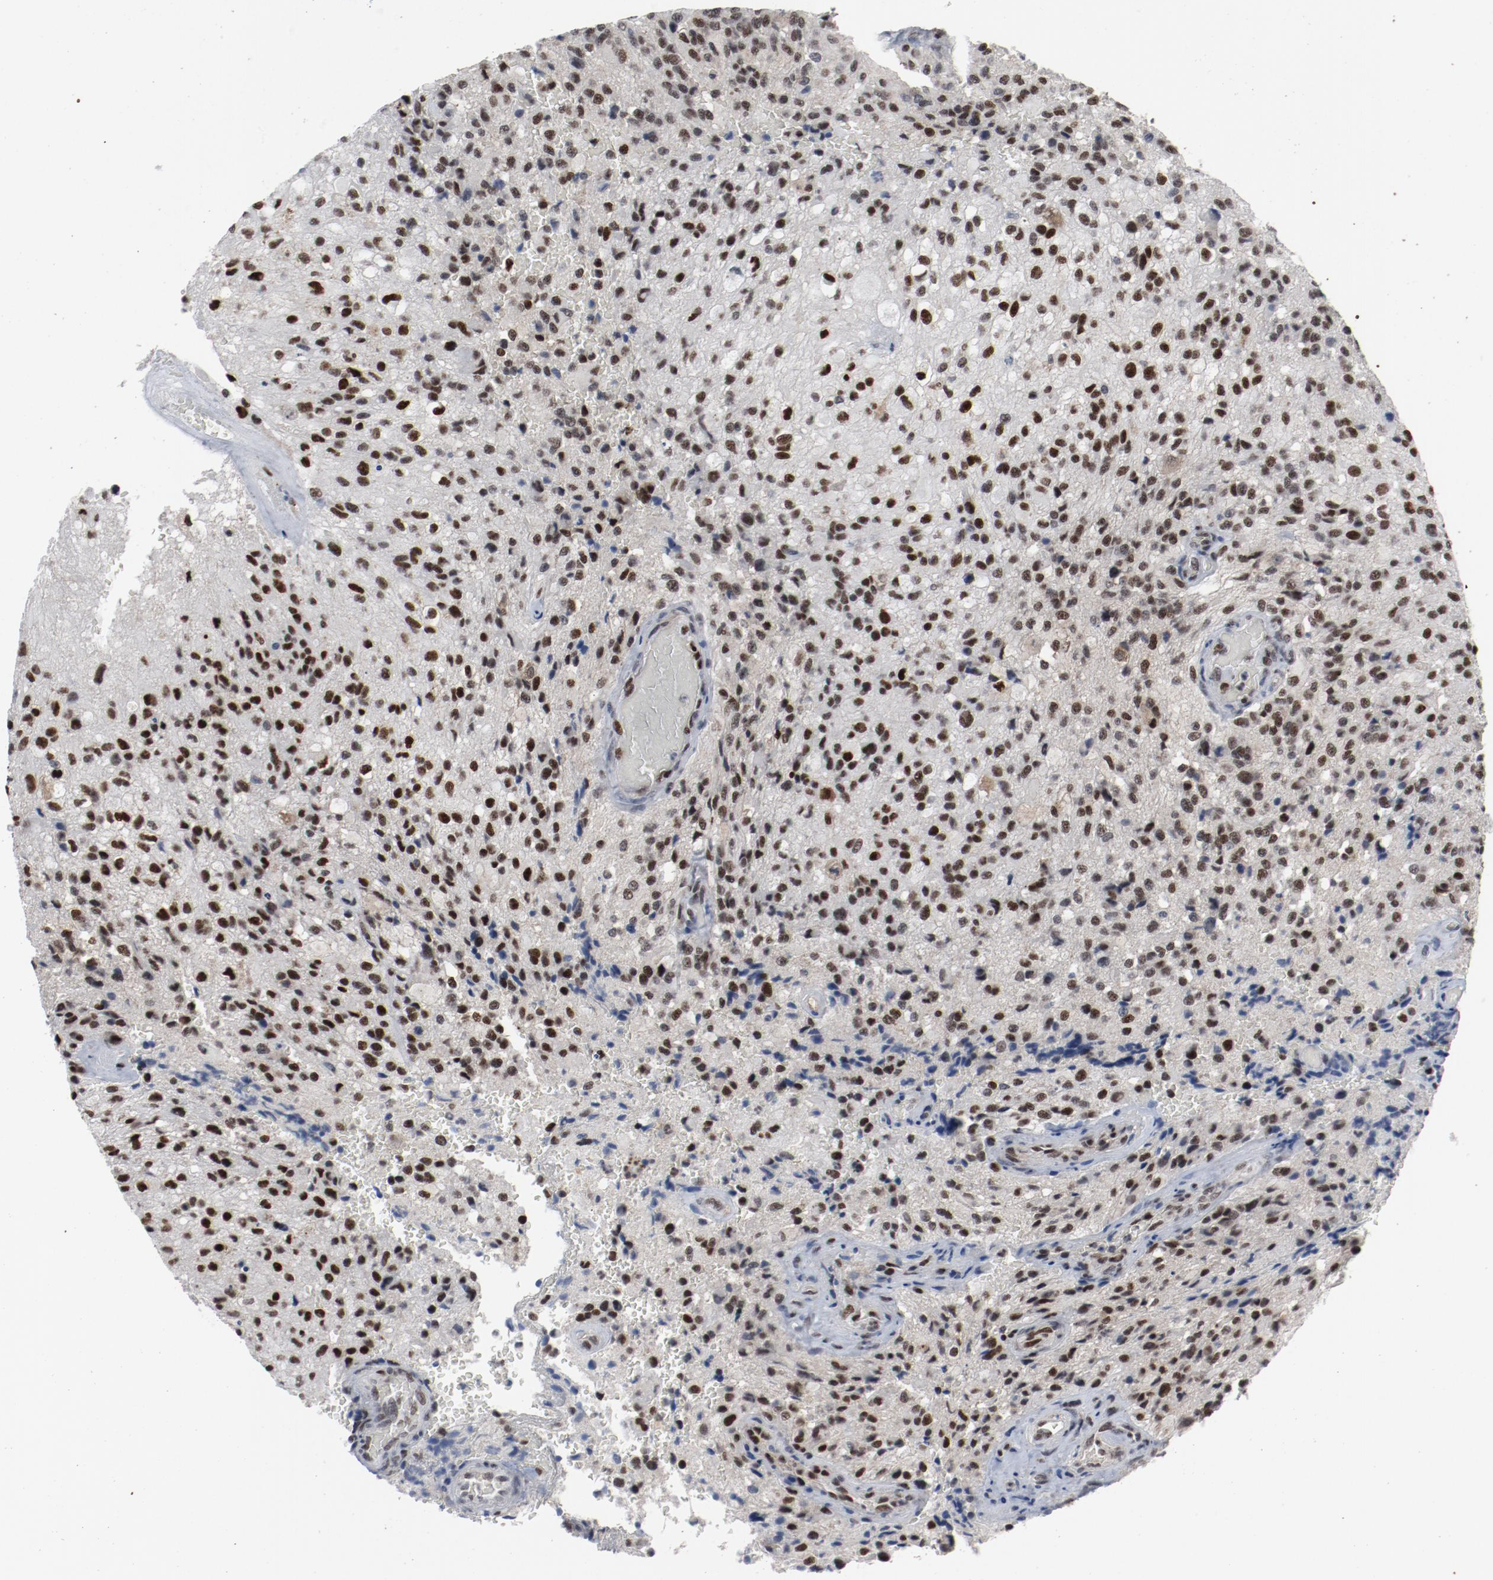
{"staining": {"intensity": "strong", "quantity": ">75%", "location": "nuclear"}, "tissue": "glioma", "cell_type": "Tumor cells", "image_type": "cancer", "snomed": [{"axis": "morphology", "description": "Normal tissue, NOS"}, {"axis": "morphology", "description": "Glioma, malignant, High grade"}, {"axis": "topography", "description": "Cerebral cortex"}], "caption": "High-grade glioma (malignant) tissue exhibits strong nuclear positivity in approximately >75% of tumor cells, visualized by immunohistochemistry.", "gene": "JMJD6", "patient": {"sex": "male", "age": 56}}